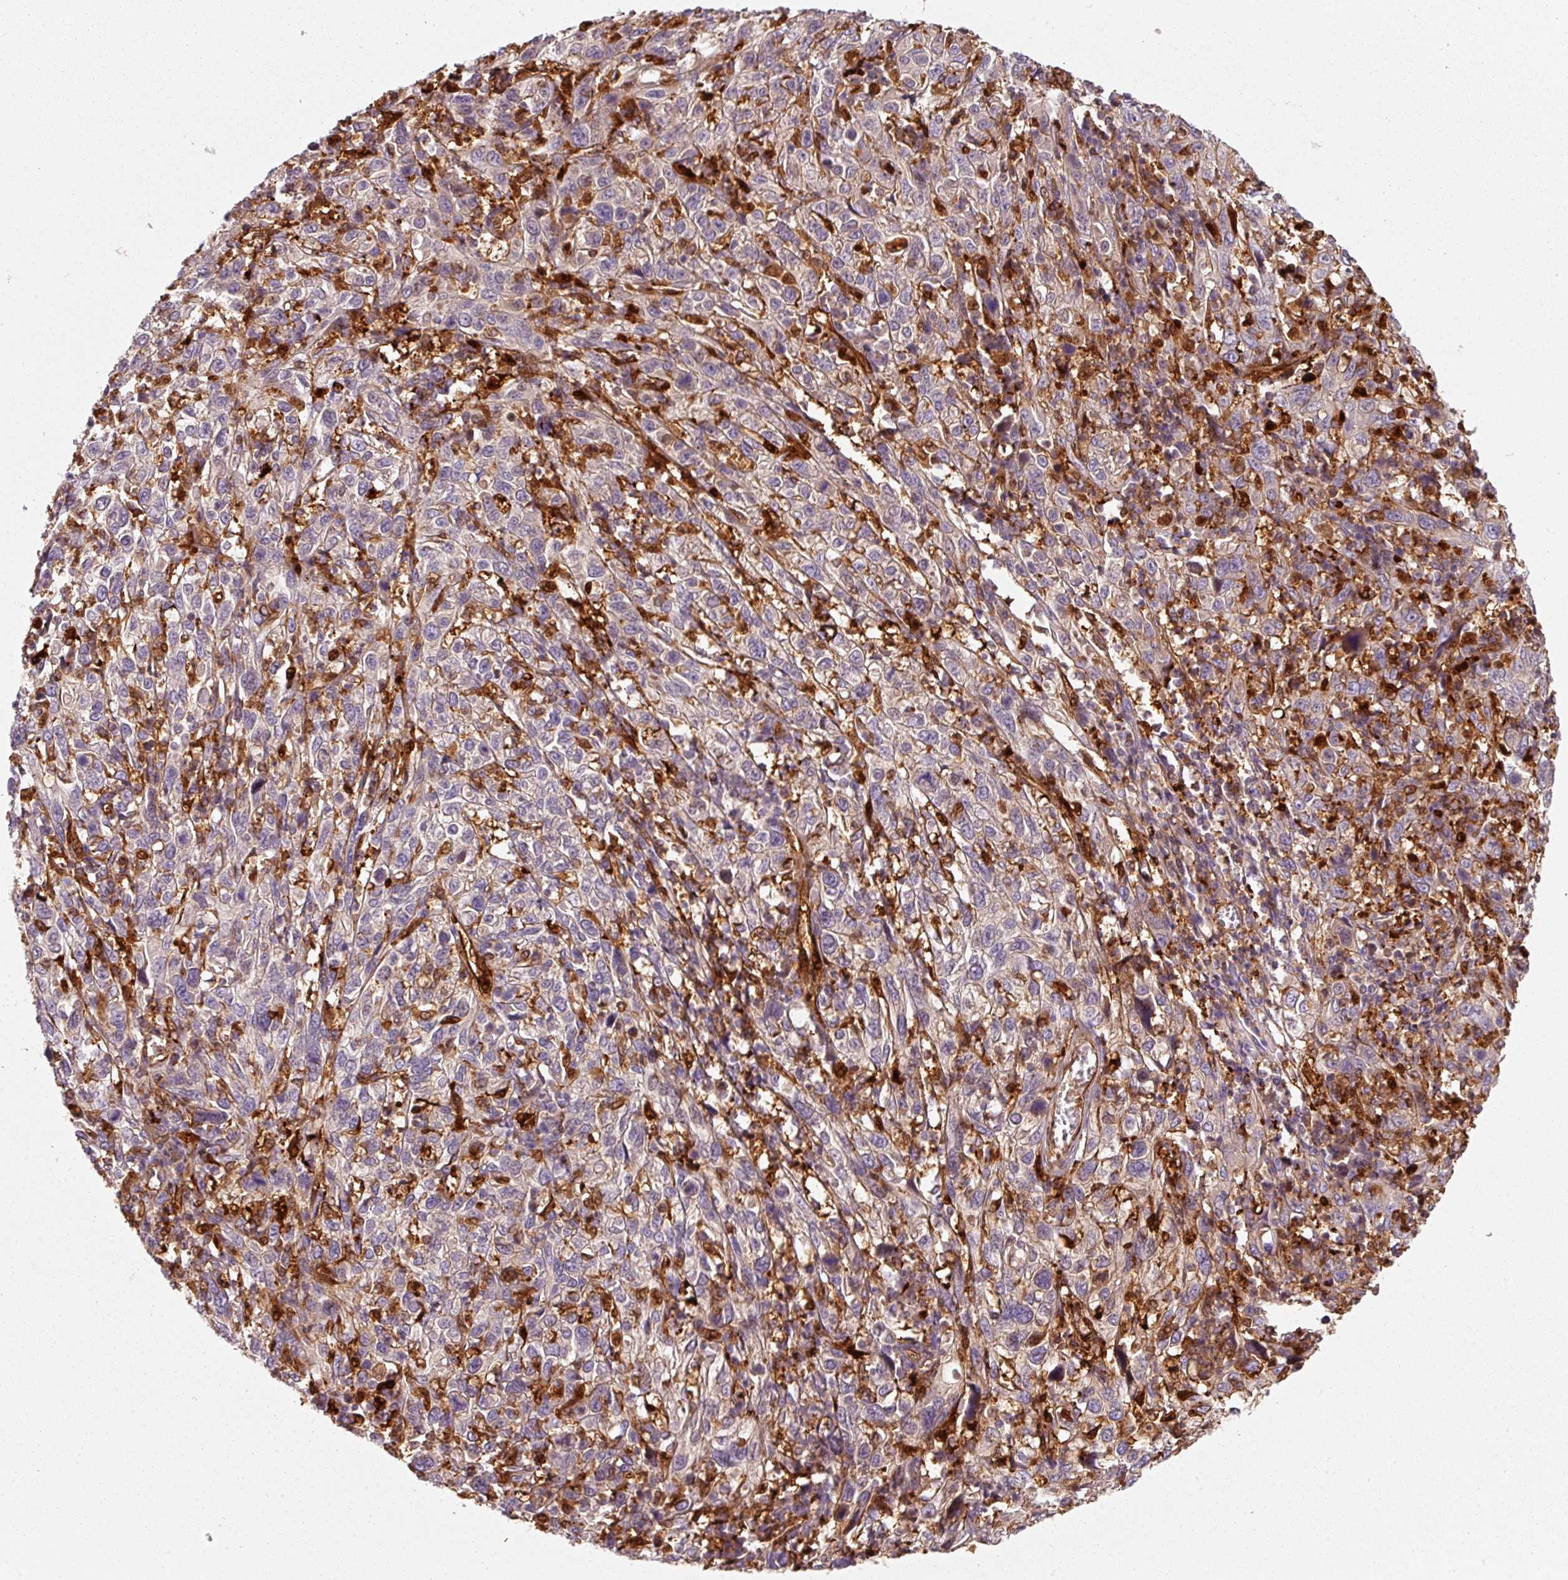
{"staining": {"intensity": "negative", "quantity": "none", "location": "none"}, "tissue": "cervical cancer", "cell_type": "Tumor cells", "image_type": "cancer", "snomed": [{"axis": "morphology", "description": "Squamous cell carcinoma, NOS"}, {"axis": "topography", "description": "Cervix"}], "caption": "High power microscopy micrograph of an immunohistochemistry (IHC) photomicrograph of squamous cell carcinoma (cervical), revealing no significant expression in tumor cells.", "gene": "IQGAP2", "patient": {"sex": "female", "age": 46}}